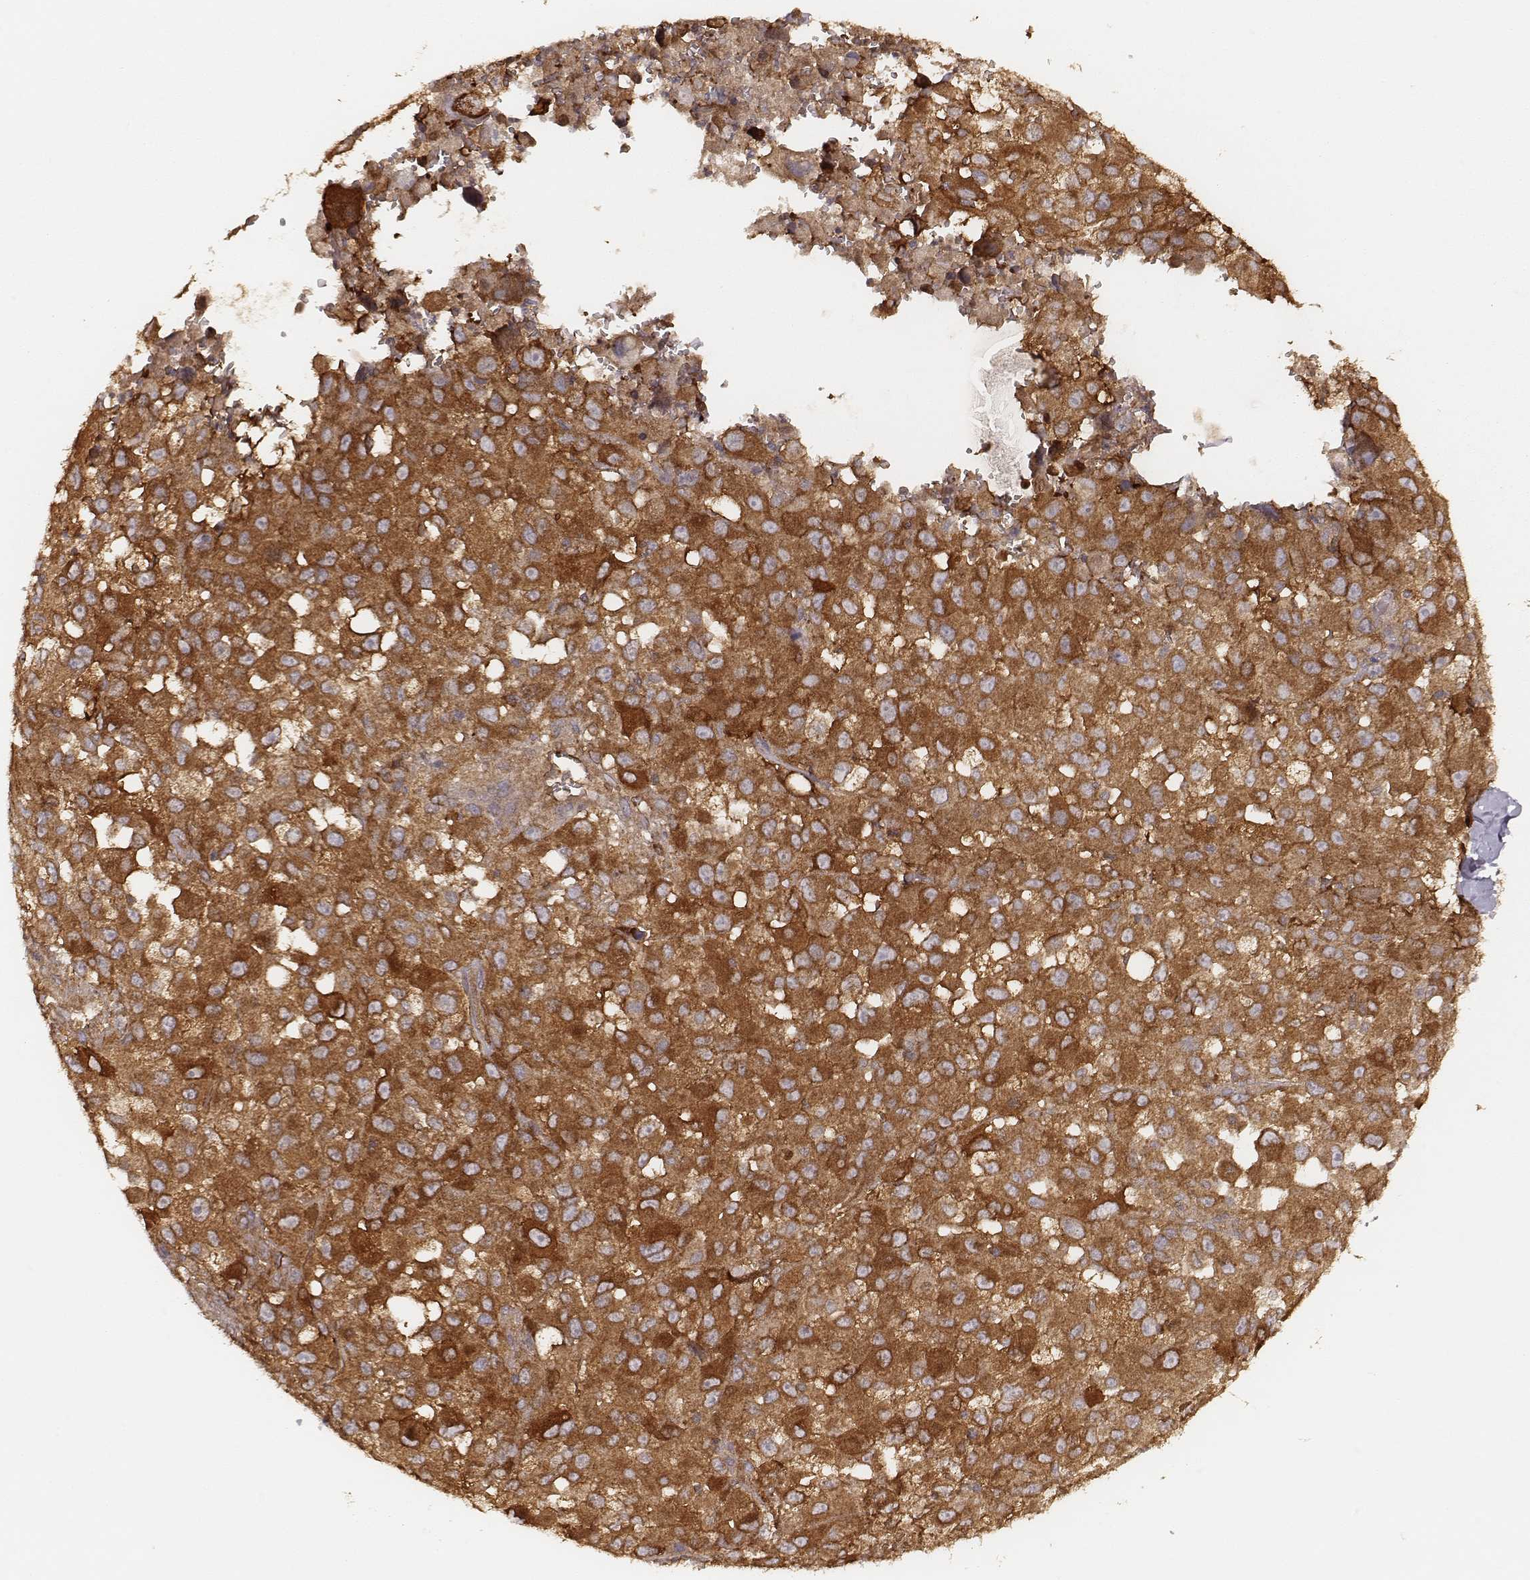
{"staining": {"intensity": "strong", "quantity": ">75%", "location": "cytoplasmic/membranous"}, "tissue": "melanoma", "cell_type": "Tumor cells", "image_type": "cancer", "snomed": [{"axis": "morphology", "description": "Malignant melanoma, Metastatic site"}, {"axis": "topography", "description": "Lymph node"}], "caption": "Immunohistochemistry of human melanoma exhibits high levels of strong cytoplasmic/membranous staining in about >75% of tumor cells.", "gene": "CARS1", "patient": {"sex": "male", "age": 50}}